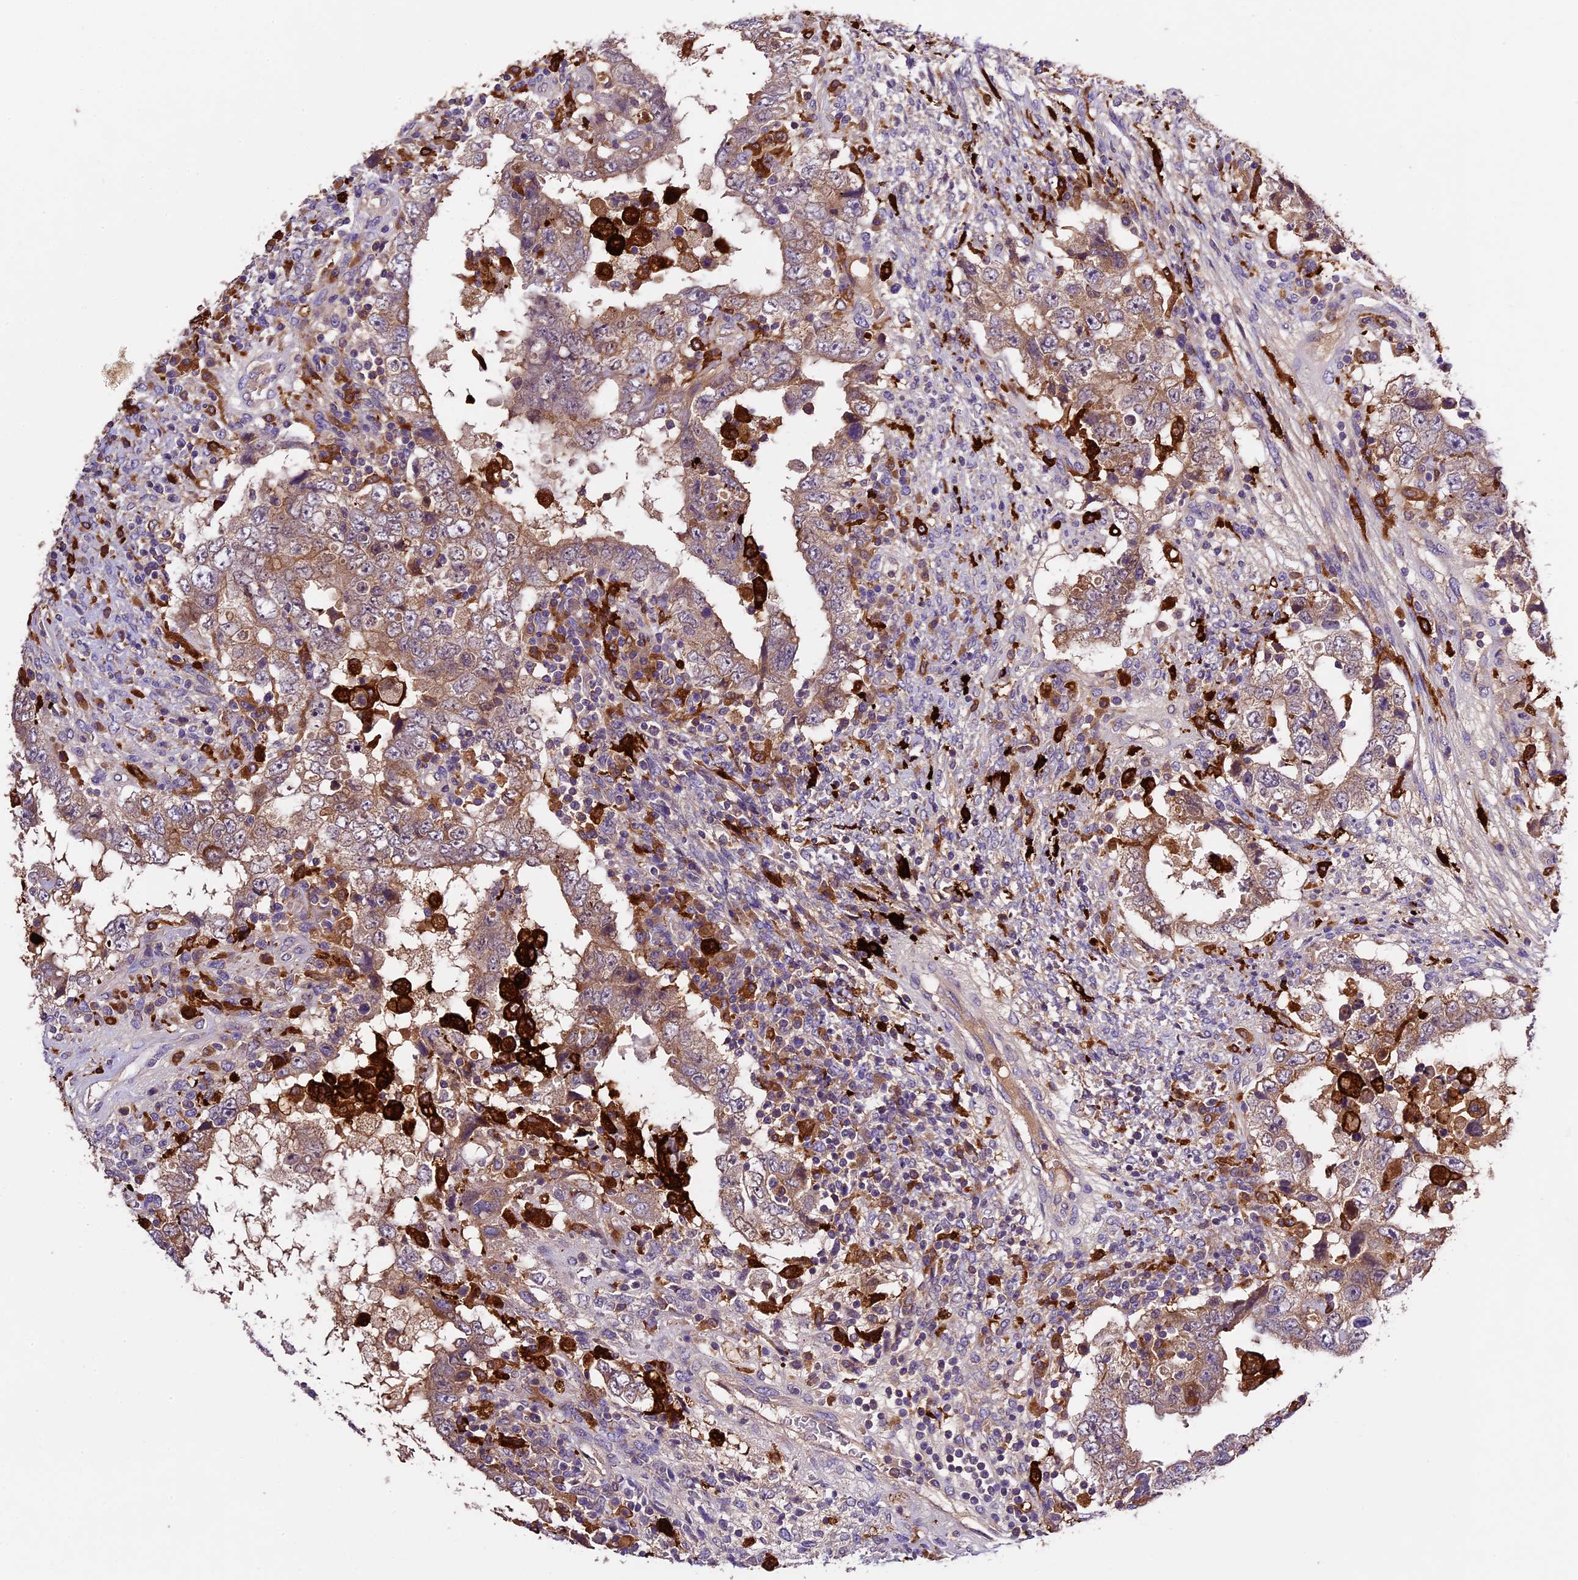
{"staining": {"intensity": "moderate", "quantity": ">75%", "location": "cytoplasmic/membranous"}, "tissue": "testis cancer", "cell_type": "Tumor cells", "image_type": "cancer", "snomed": [{"axis": "morphology", "description": "Carcinoma, Embryonal, NOS"}, {"axis": "topography", "description": "Testis"}], "caption": "Human testis cancer (embryonal carcinoma) stained for a protein (brown) shows moderate cytoplasmic/membranous positive staining in approximately >75% of tumor cells.", "gene": "CILP2", "patient": {"sex": "male", "age": 26}}